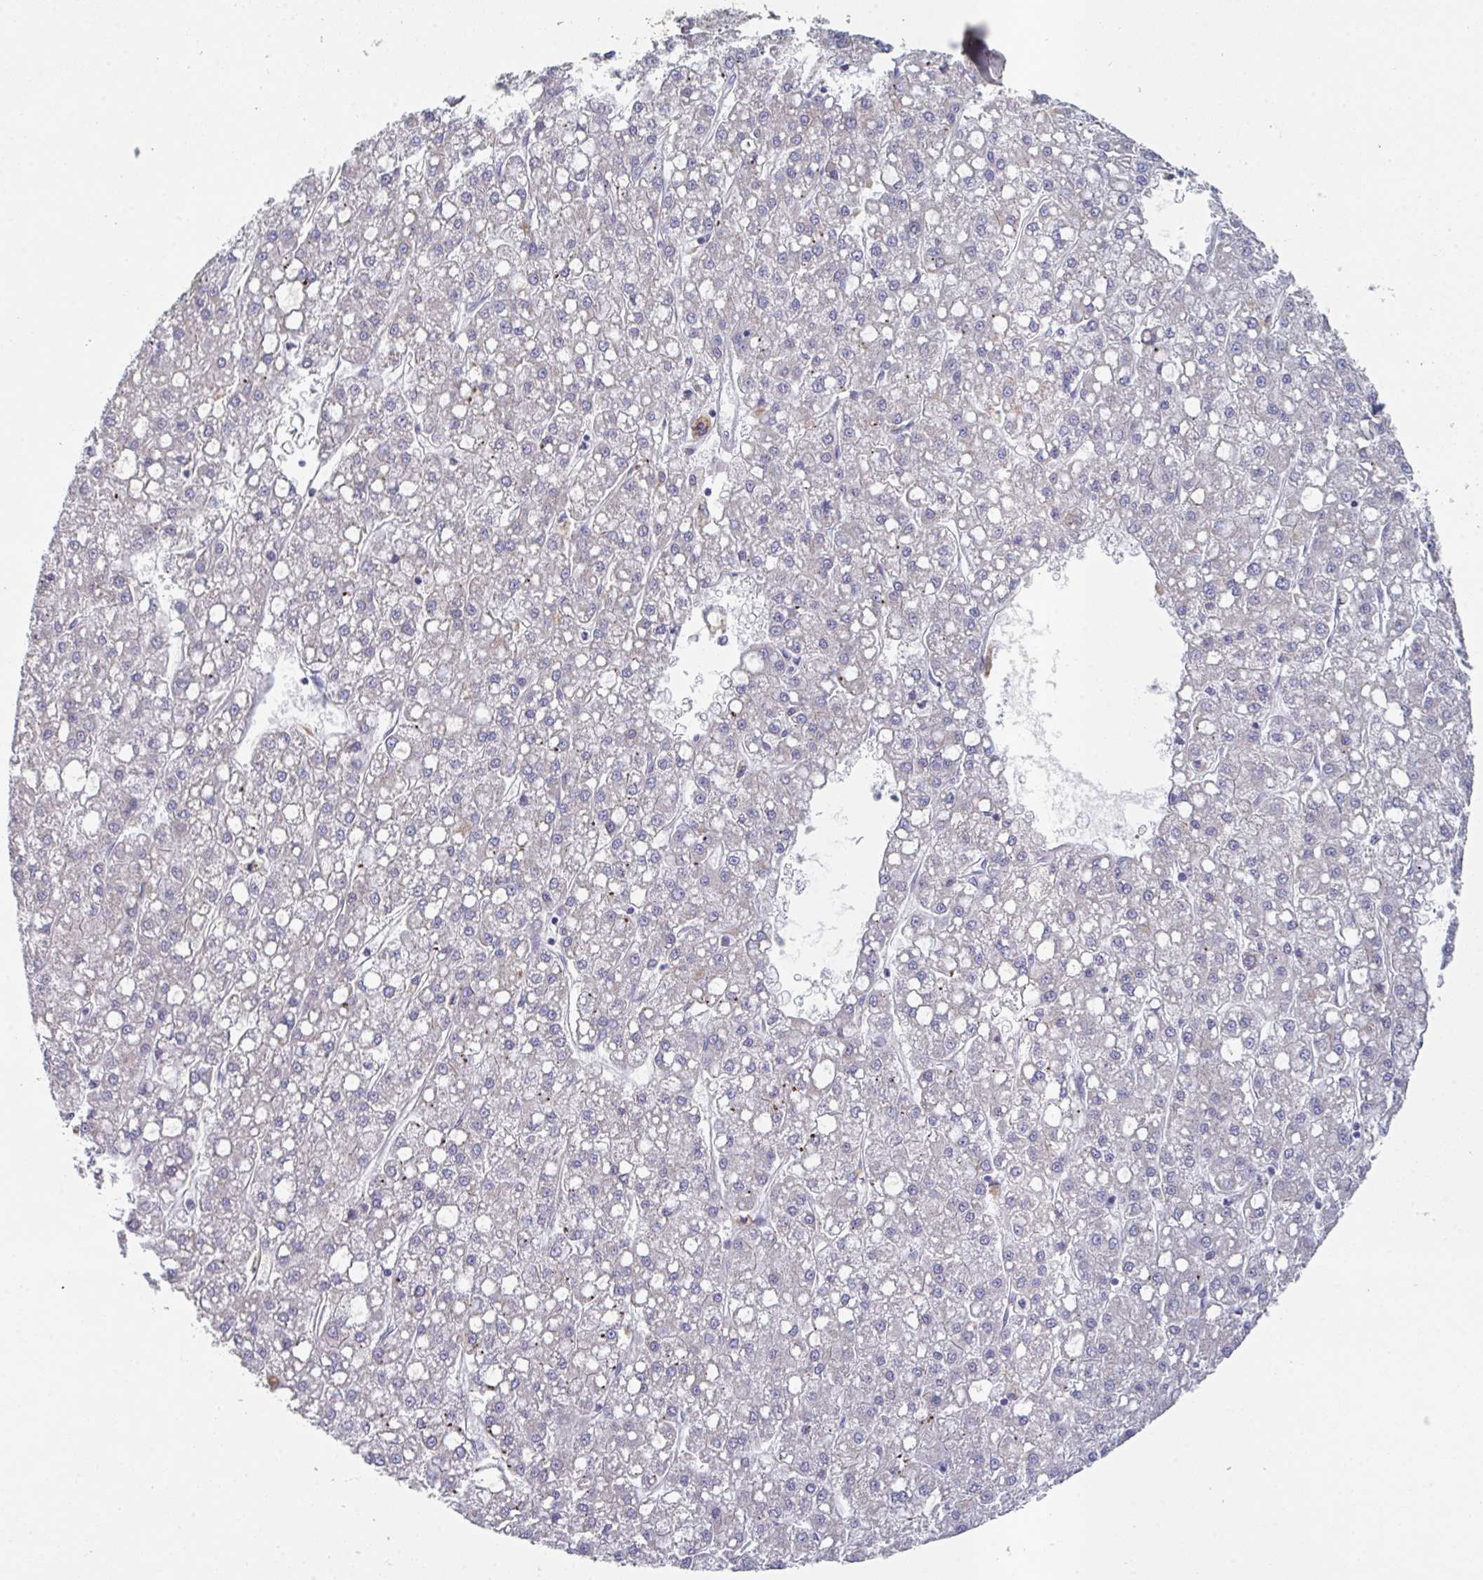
{"staining": {"intensity": "negative", "quantity": "none", "location": "none"}, "tissue": "liver cancer", "cell_type": "Tumor cells", "image_type": "cancer", "snomed": [{"axis": "morphology", "description": "Carcinoma, Hepatocellular, NOS"}, {"axis": "topography", "description": "Liver"}], "caption": "DAB immunohistochemical staining of liver cancer (hepatocellular carcinoma) shows no significant expression in tumor cells. The staining was performed using DAB (3,3'-diaminobenzidine) to visualize the protein expression in brown, while the nuclei were stained in blue with hematoxylin (Magnification: 20x).", "gene": "HGFAC", "patient": {"sex": "male", "age": 67}}